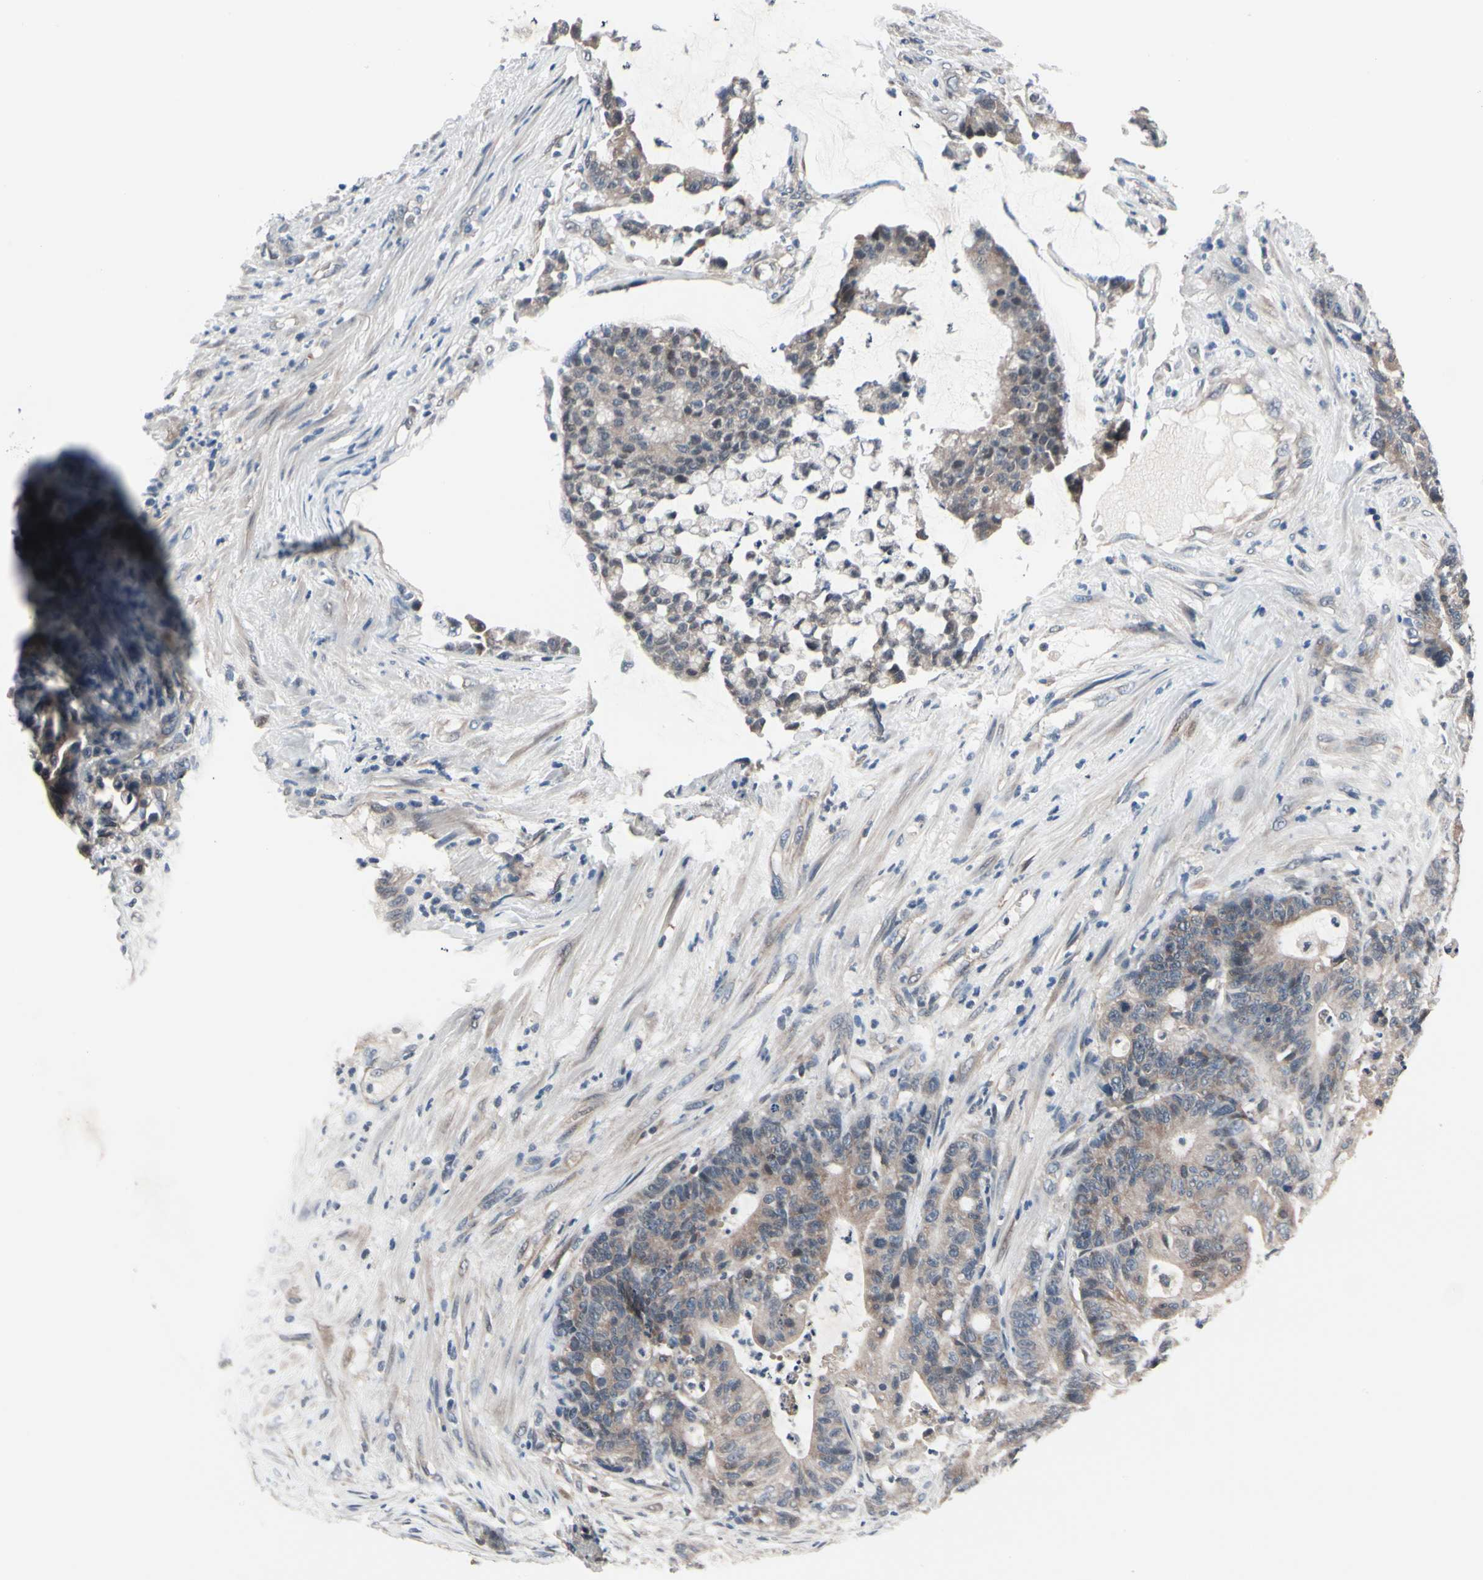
{"staining": {"intensity": "weak", "quantity": ">75%", "location": "cytoplasmic/membranous"}, "tissue": "colorectal cancer", "cell_type": "Tumor cells", "image_type": "cancer", "snomed": [{"axis": "morphology", "description": "Adenocarcinoma, NOS"}, {"axis": "topography", "description": "Colon"}], "caption": "Immunohistochemistry (IHC) micrograph of colorectal adenocarcinoma stained for a protein (brown), which reveals low levels of weak cytoplasmic/membranous staining in about >75% of tumor cells.", "gene": "PRDX6", "patient": {"sex": "female", "age": 84}}